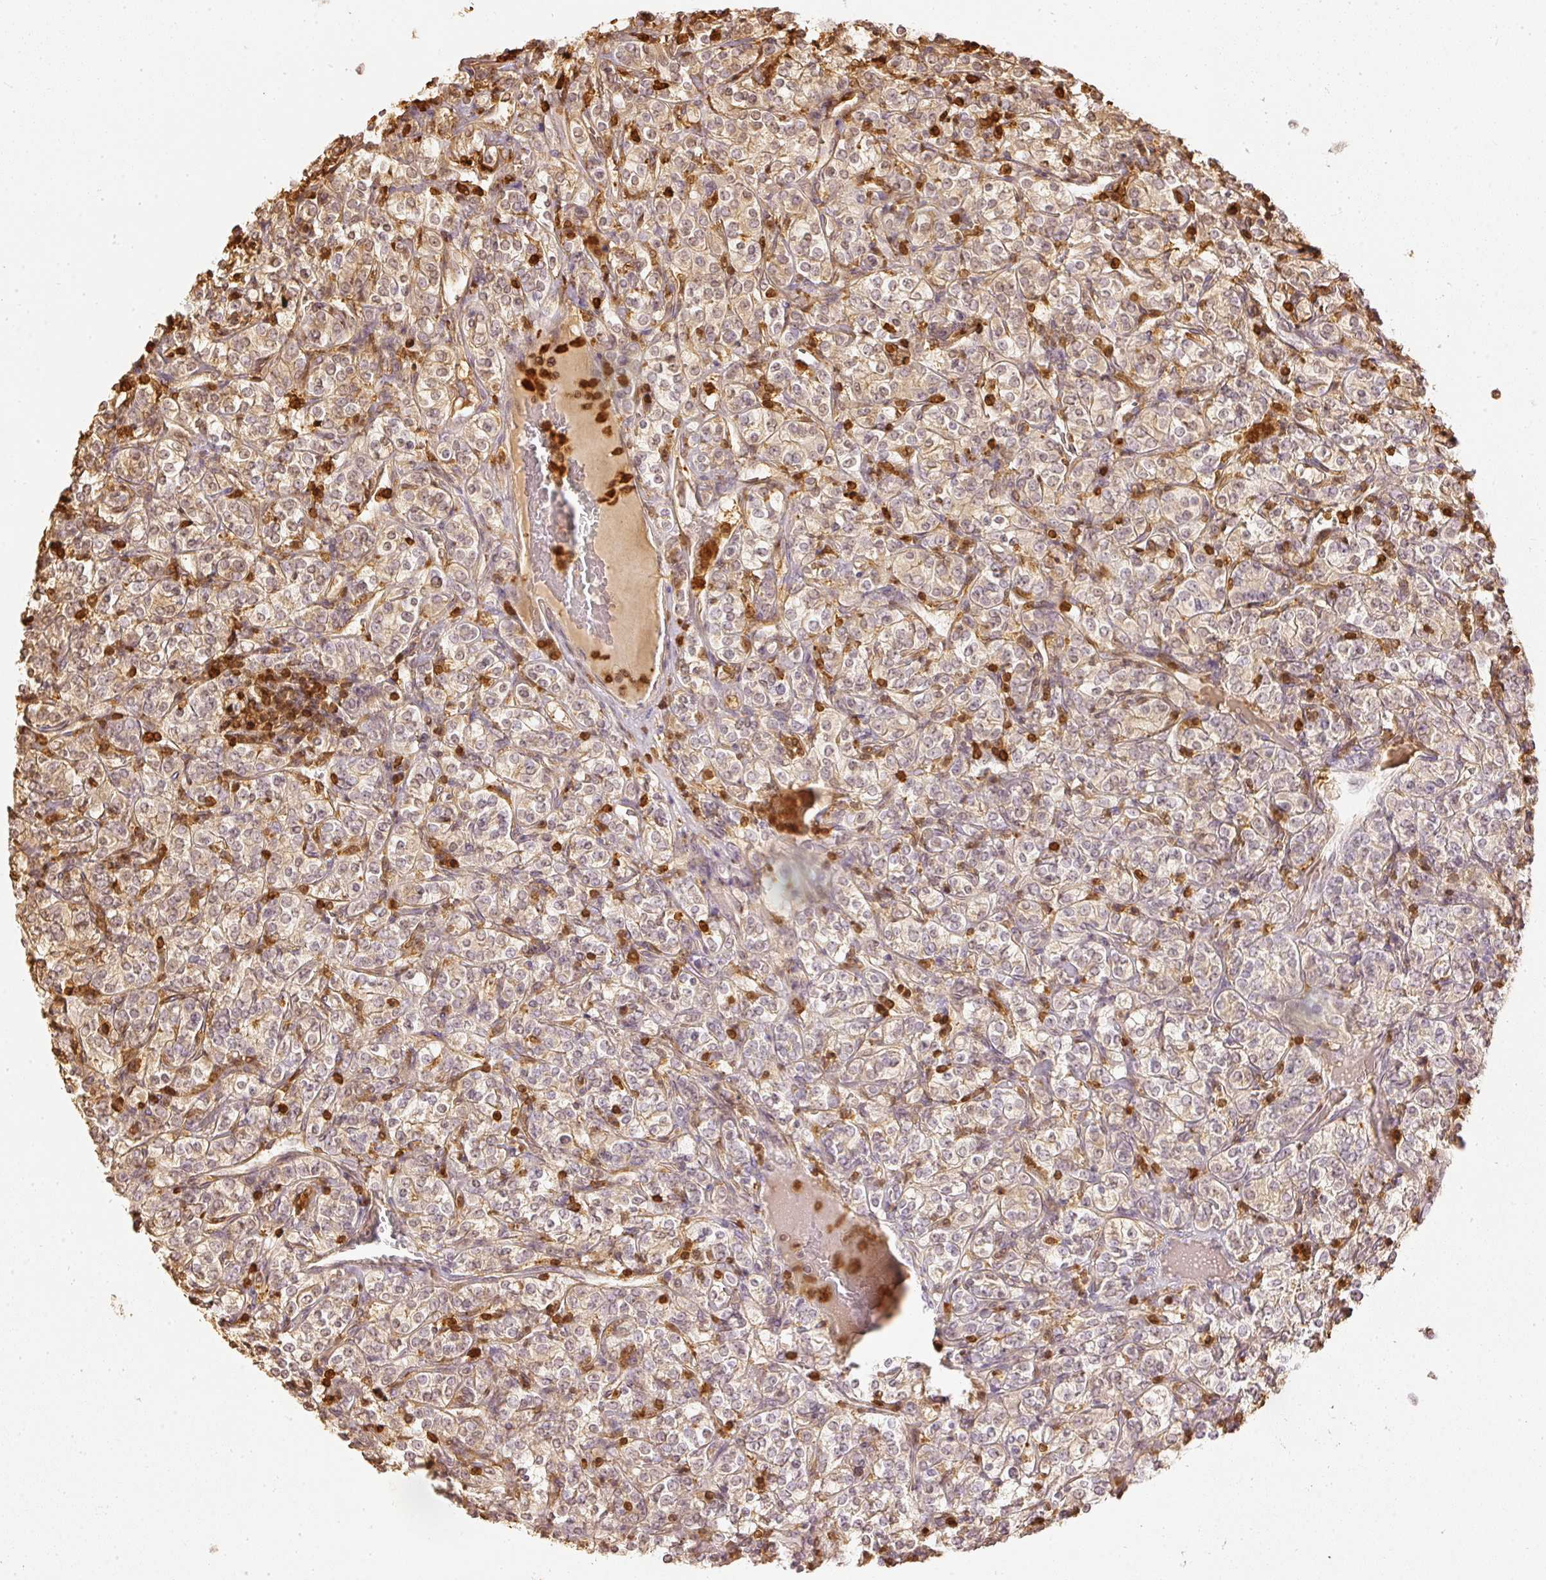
{"staining": {"intensity": "weak", "quantity": "25%-75%", "location": "cytoplasmic/membranous,nuclear"}, "tissue": "renal cancer", "cell_type": "Tumor cells", "image_type": "cancer", "snomed": [{"axis": "morphology", "description": "Adenocarcinoma, NOS"}, {"axis": "topography", "description": "Kidney"}], "caption": "Renal cancer stained with a protein marker reveals weak staining in tumor cells.", "gene": "PFN1", "patient": {"sex": "male", "age": 77}}